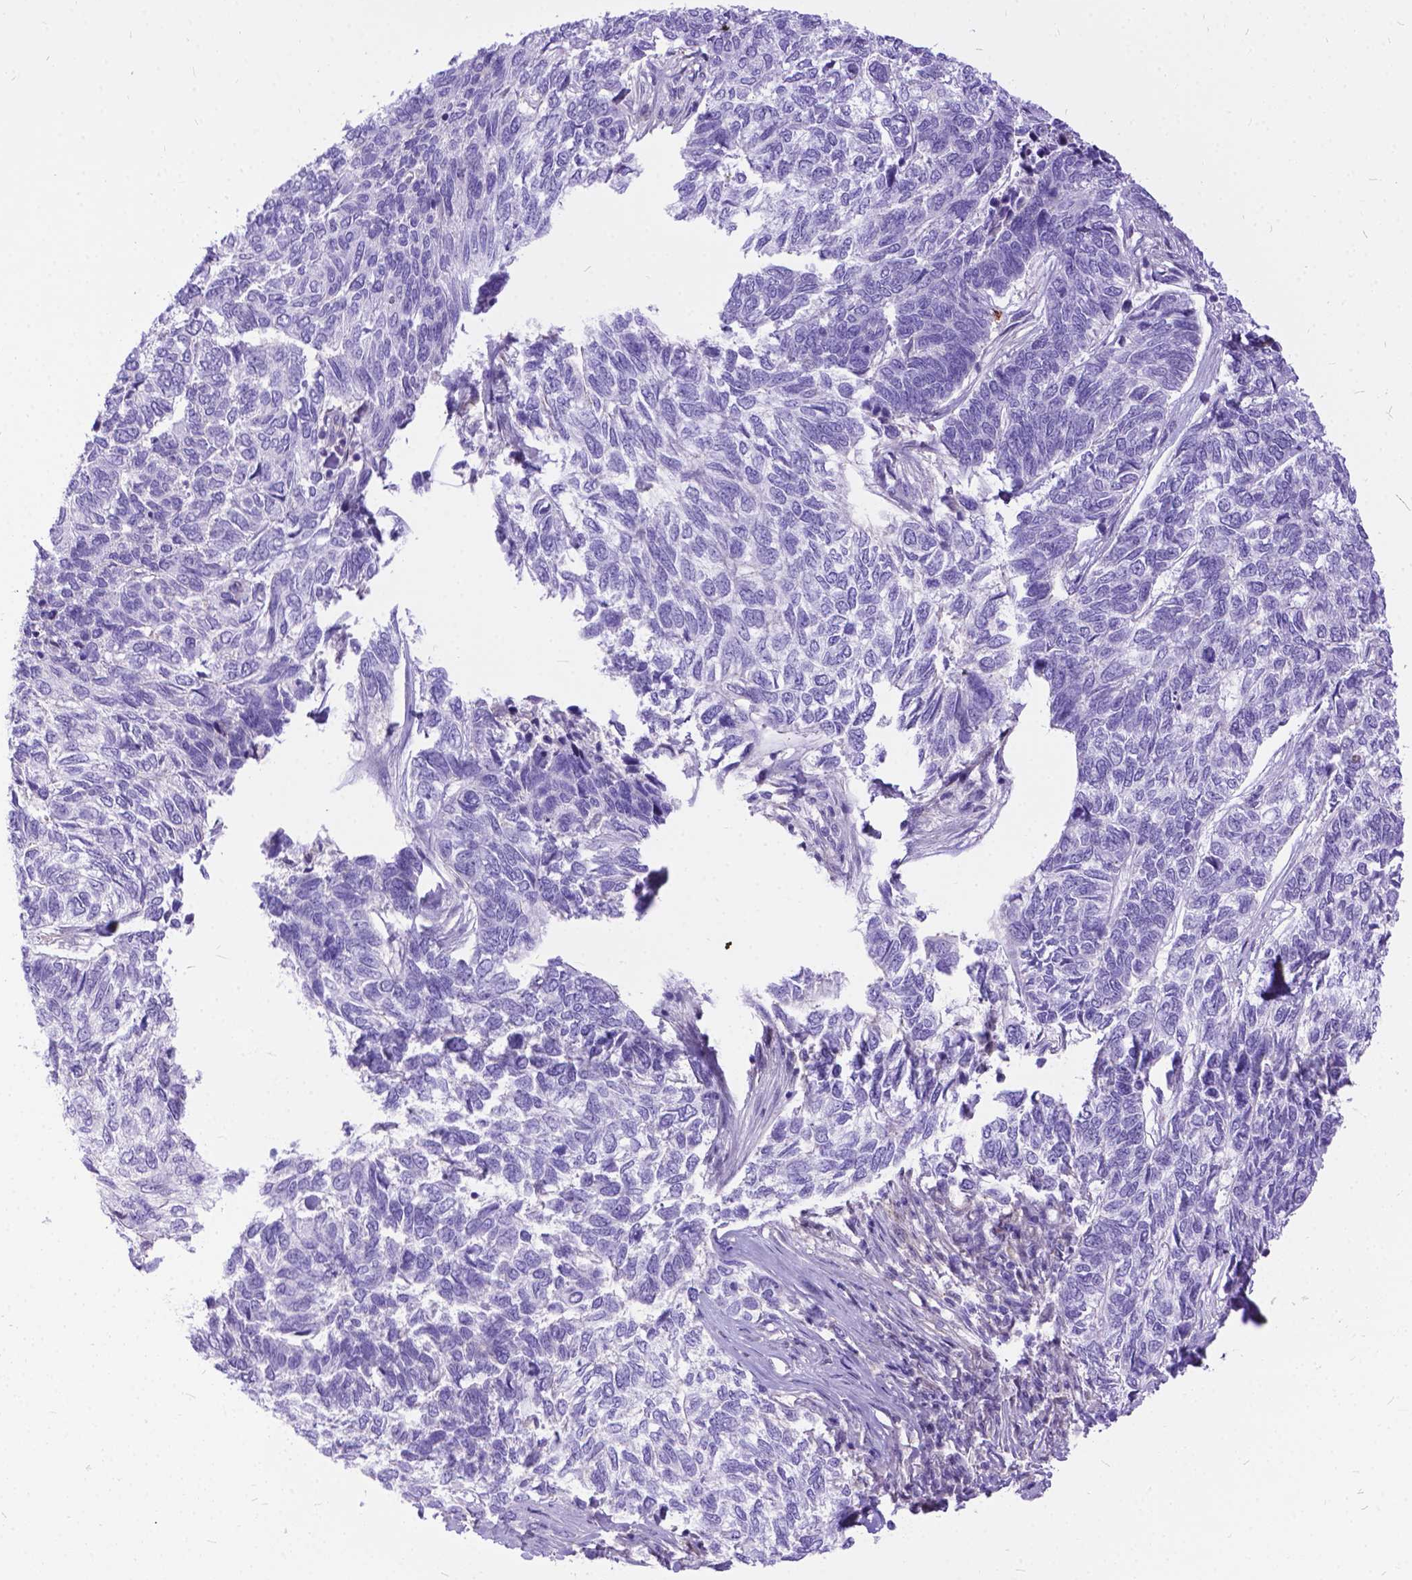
{"staining": {"intensity": "negative", "quantity": "none", "location": "none"}, "tissue": "skin cancer", "cell_type": "Tumor cells", "image_type": "cancer", "snomed": [{"axis": "morphology", "description": "Basal cell carcinoma"}, {"axis": "topography", "description": "Skin"}], "caption": "Tumor cells are negative for protein expression in human basal cell carcinoma (skin).", "gene": "TMEM169", "patient": {"sex": "female", "age": 65}}